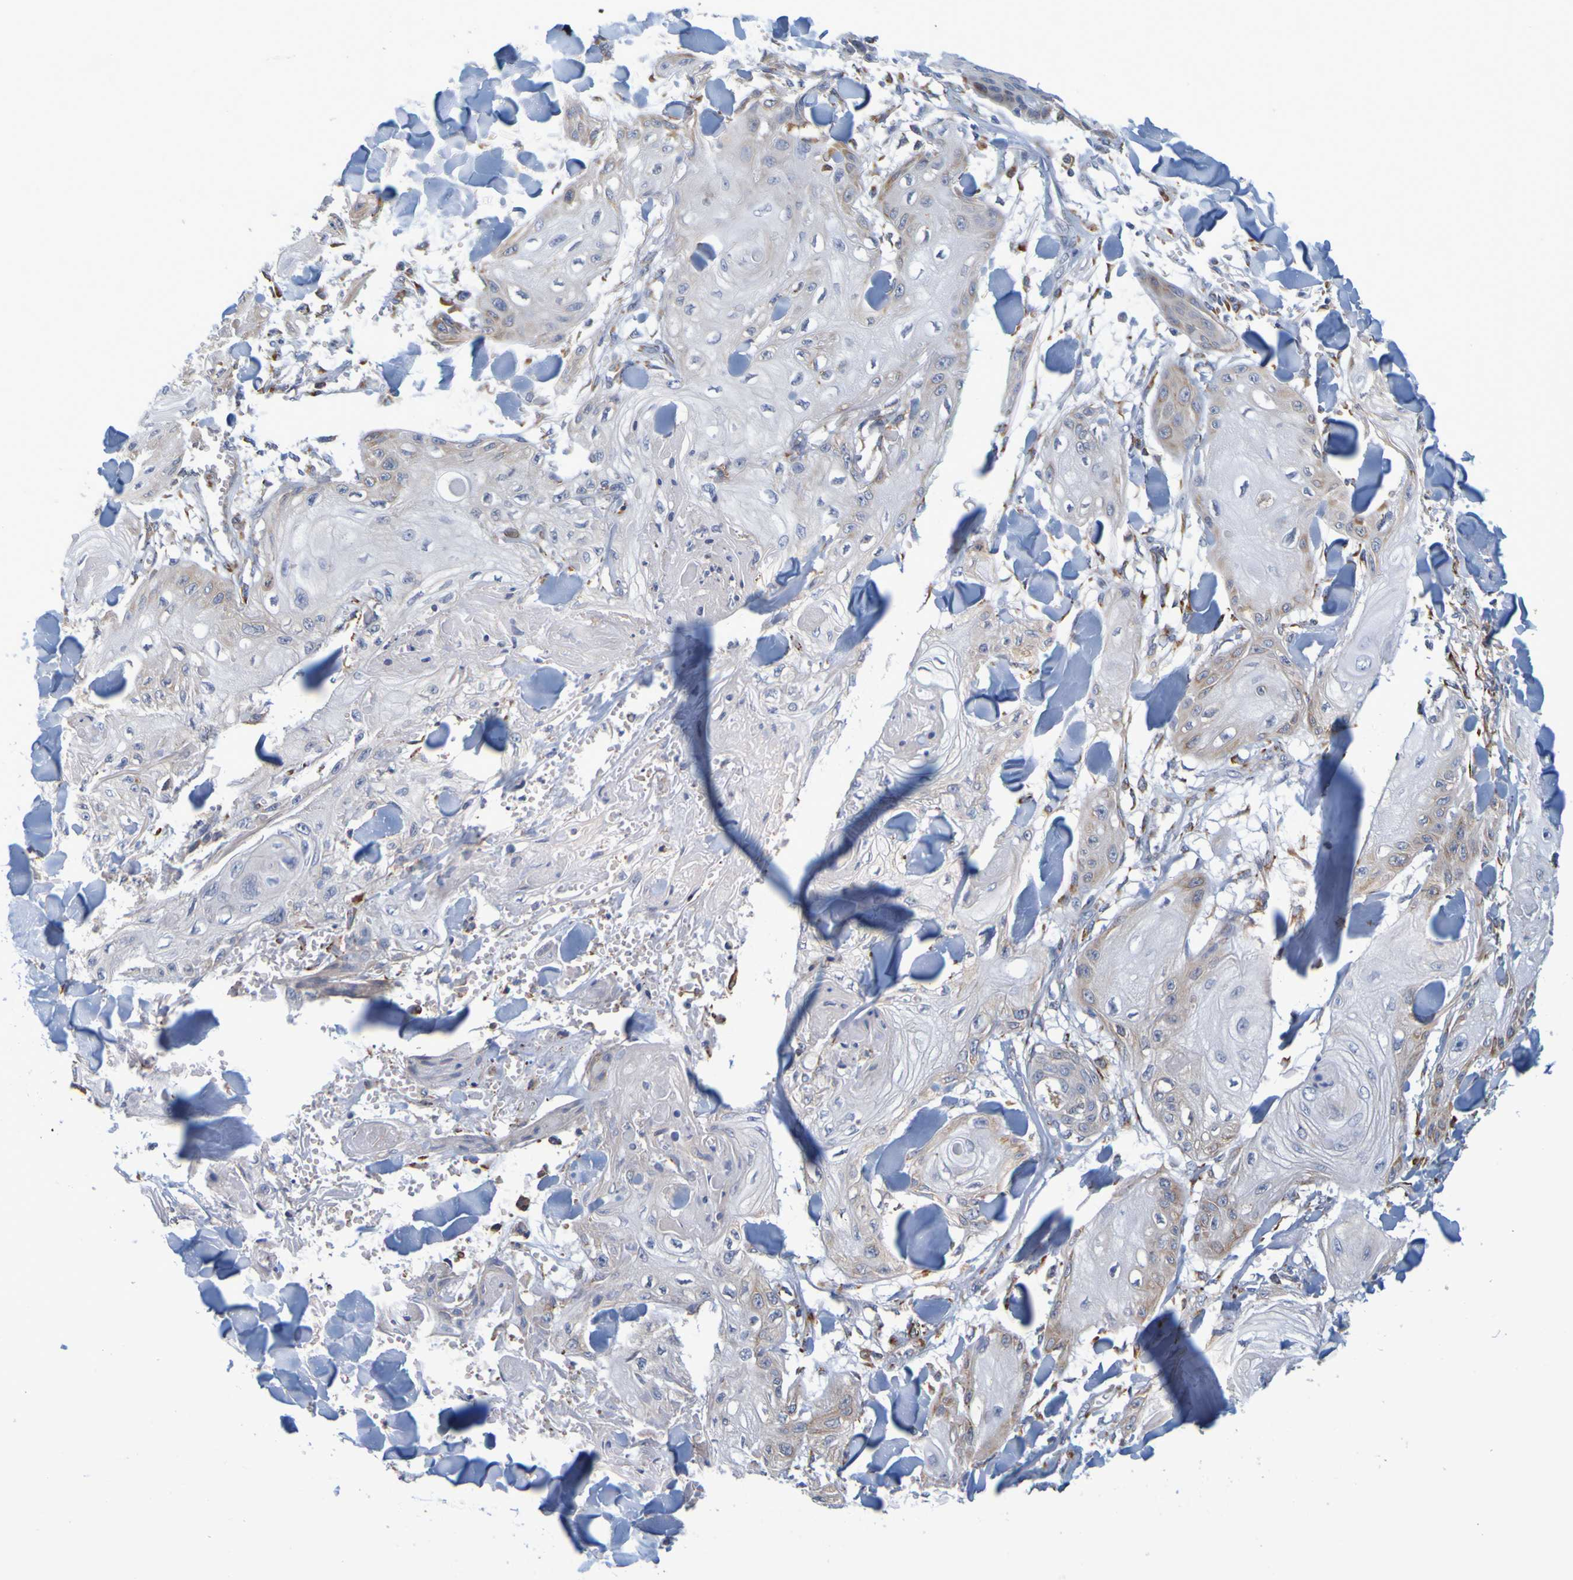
{"staining": {"intensity": "moderate", "quantity": "<25%", "location": "cytoplasmic/membranous"}, "tissue": "skin cancer", "cell_type": "Tumor cells", "image_type": "cancer", "snomed": [{"axis": "morphology", "description": "Squamous cell carcinoma, NOS"}, {"axis": "topography", "description": "Skin"}], "caption": "Immunohistochemical staining of skin squamous cell carcinoma demonstrates low levels of moderate cytoplasmic/membranous expression in about <25% of tumor cells. (brown staining indicates protein expression, while blue staining denotes nuclei).", "gene": "SIL1", "patient": {"sex": "male", "age": 74}}